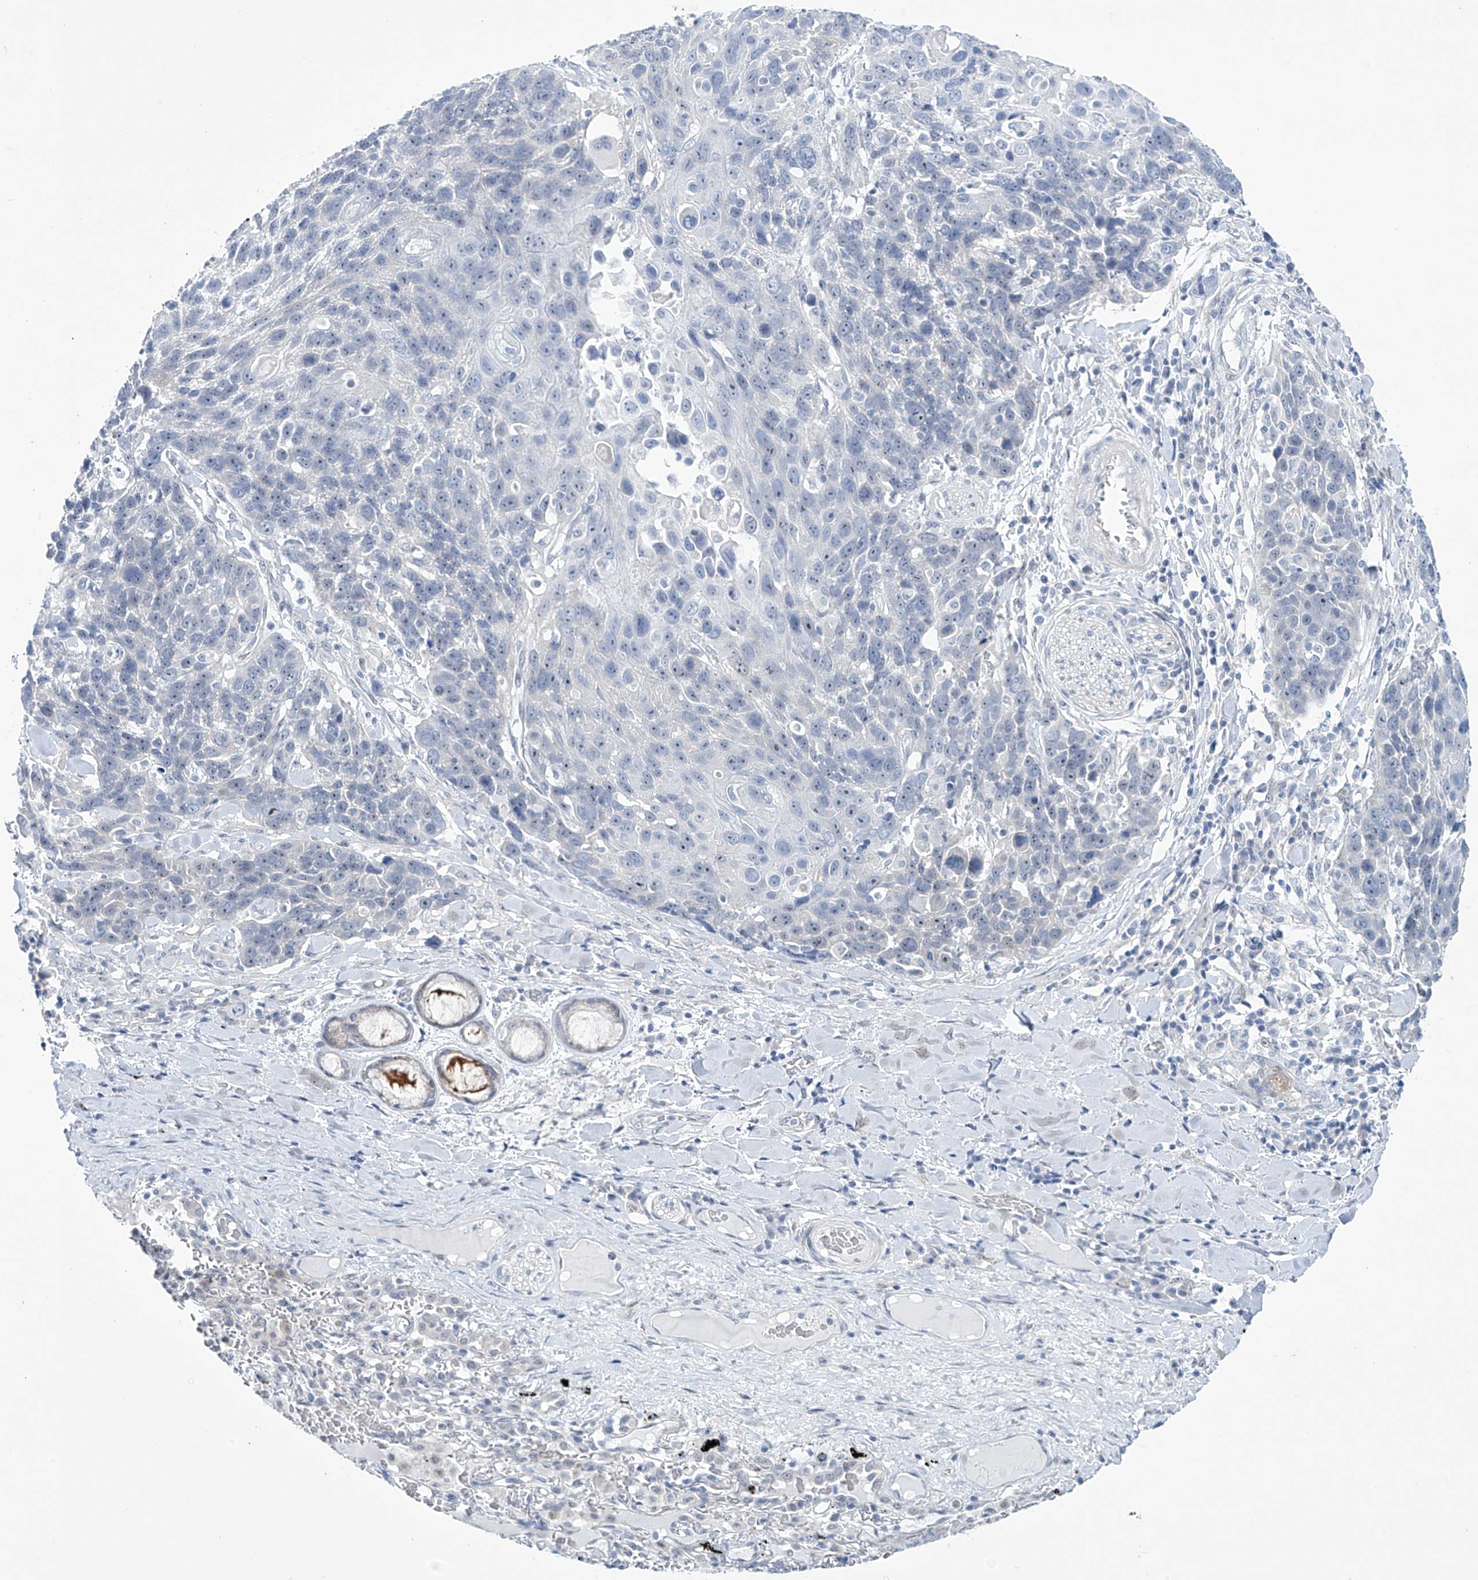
{"staining": {"intensity": "negative", "quantity": "none", "location": "none"}, "tissue": "lung cancer", "cell_type": "Tumor cells", "image_type": "cancer", "snomed": [{"axis": "morphology", "description": "Squamous cell carcinoma, NOS"}, {"axis": "topography", "description": "Lung"}], "caption": "Image shows no significant protein positivity in tumor cells of lung cancer (squamous cell carcinoma).", "gene": "TRIM60", "patient": {"sex": "male", "age": 66}}